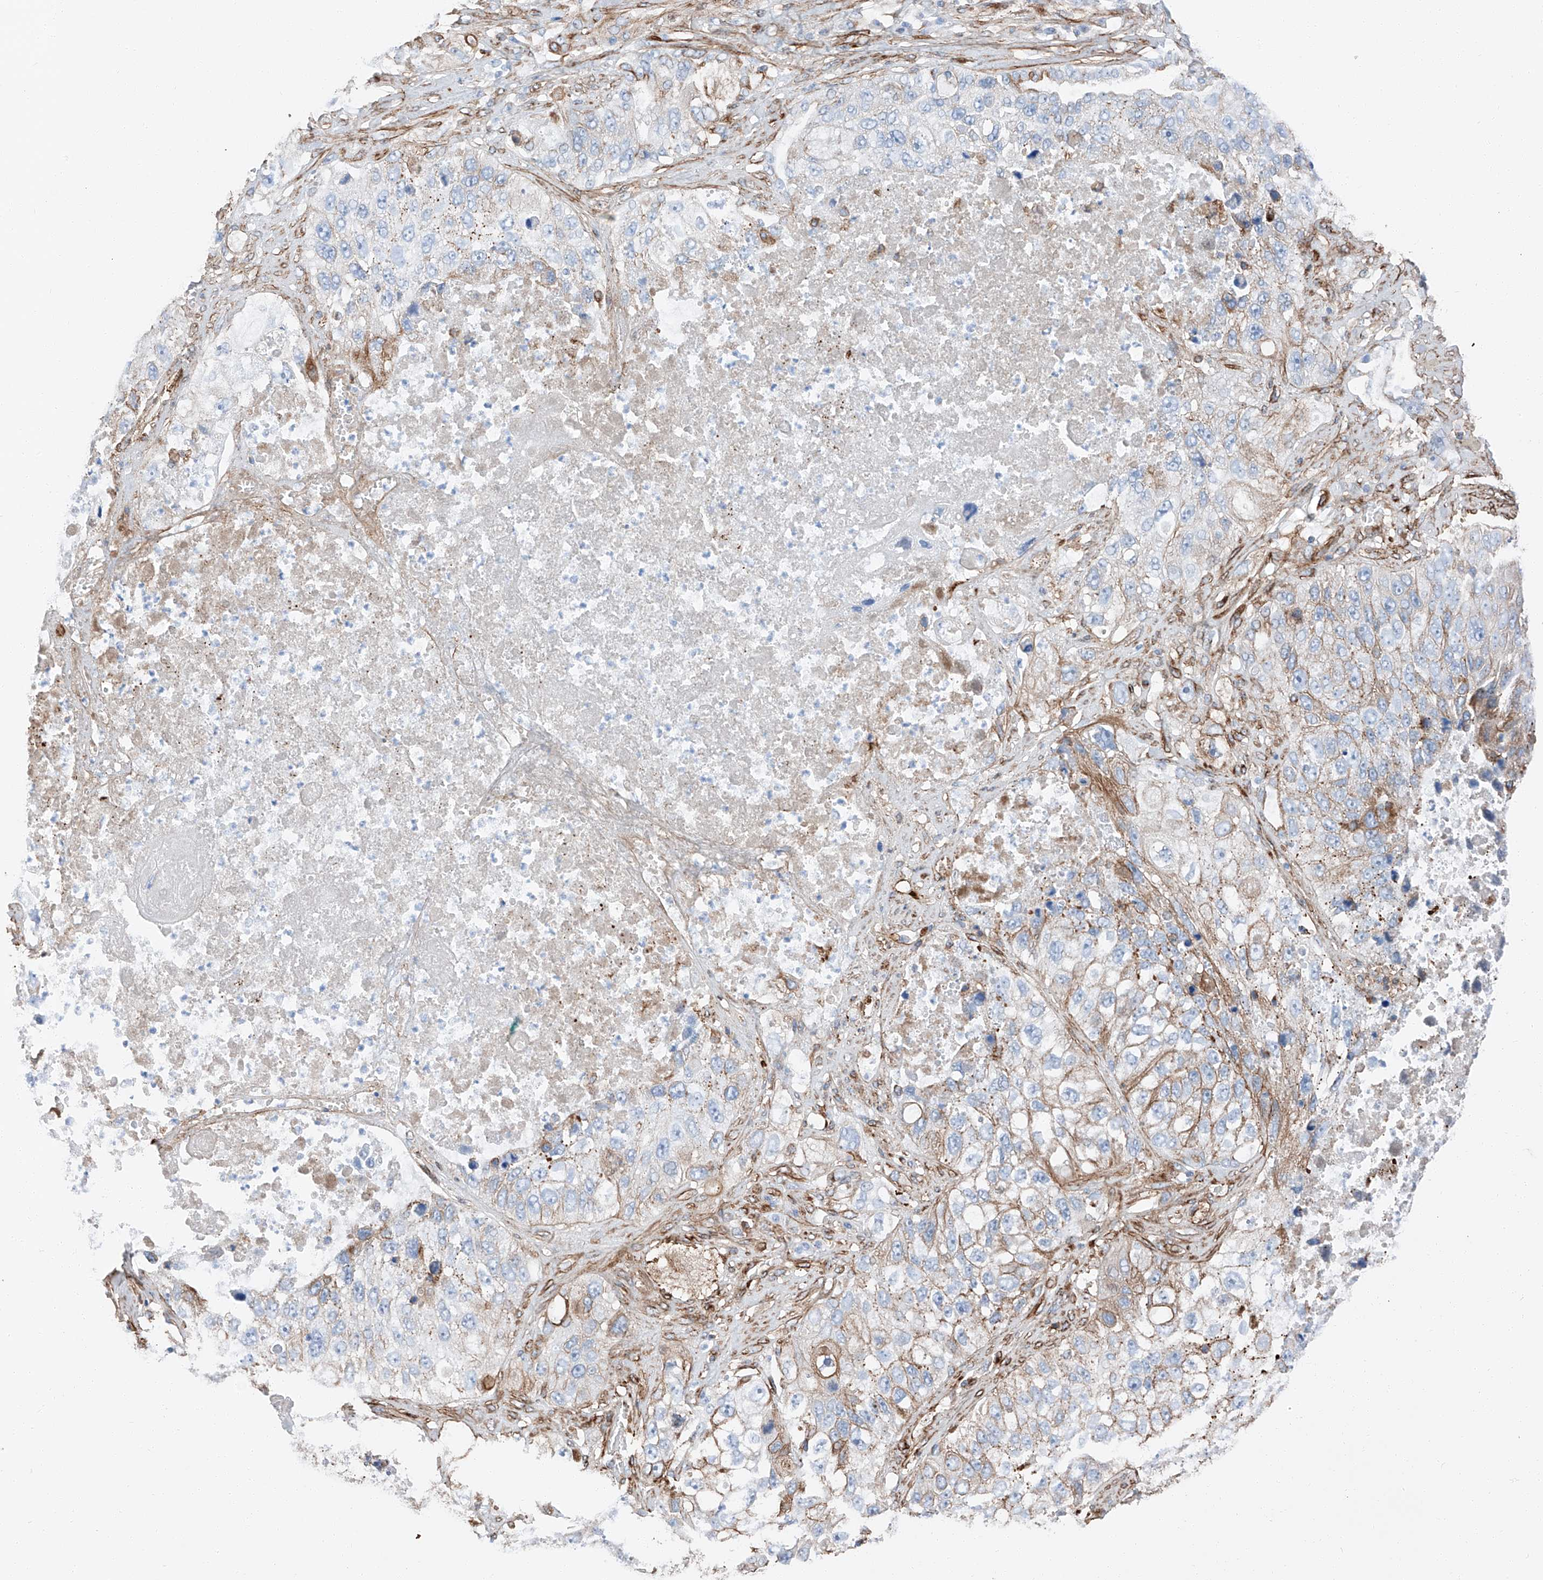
{"staining": {"intensity": "moderate", "quantity": "25%-75%", "location": "cytoplasmic/membranous"}, "tissue": "lung cancer", "cell_type": "Tumor cells", "image_type": "cancer", "snomed": [{"axis": "morphology", "description": "Squamous cell carcinoma, NOS"}, {"axis": "topography", "description": "Lung"}], "caption": "A micrograph showing moderate cytoplasmic/membranous expression in about 25%-75% of tumor cells in squamous cell carcinoma (lung), as visualized by brown immunohistochemical staining.", "gene": "ZNF804A", "patient": {"sex": "male", "age": 61}}